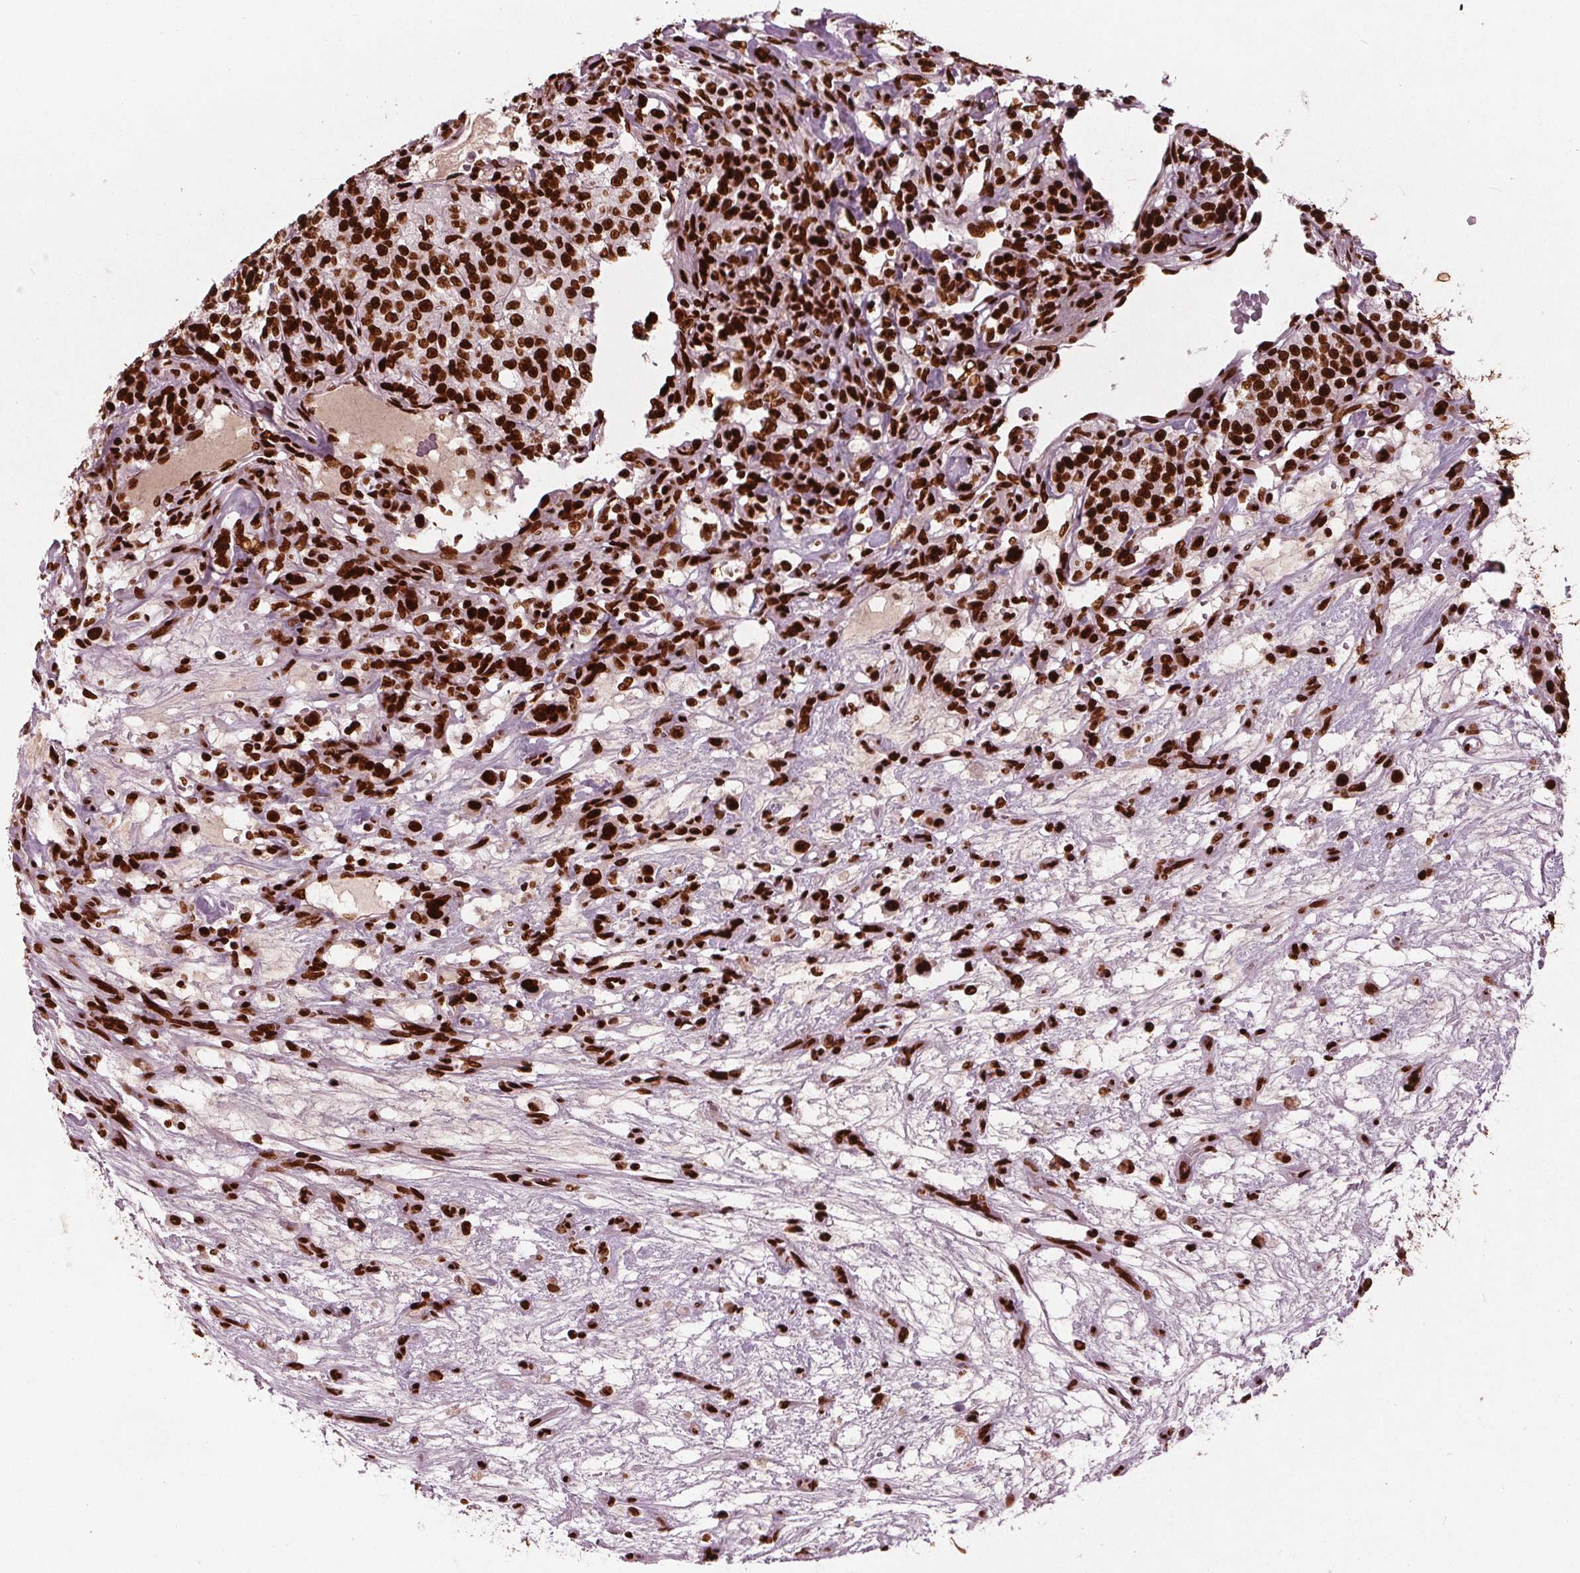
{"staining": {"intensity": "strong", "quantity": ">75%", "location": "nuclear"}, "tissue": "renal cancer", "cell_type": "Tumor cells", "image_type": "cancer", "snomed": [{"axis": "morphology", "description": "Adenocarcinoma, NOS"}, {"axis": "topography", "description": "Kidney"}], "caption": "Approximately >75% of tumor cells in renal cancer (adenocarcinoma) show strong nuclear protein positivity as visualized by brown immunohistochemical staining.", "gene": "BRD4", "patient": {"sex": "female", "age": 63}}